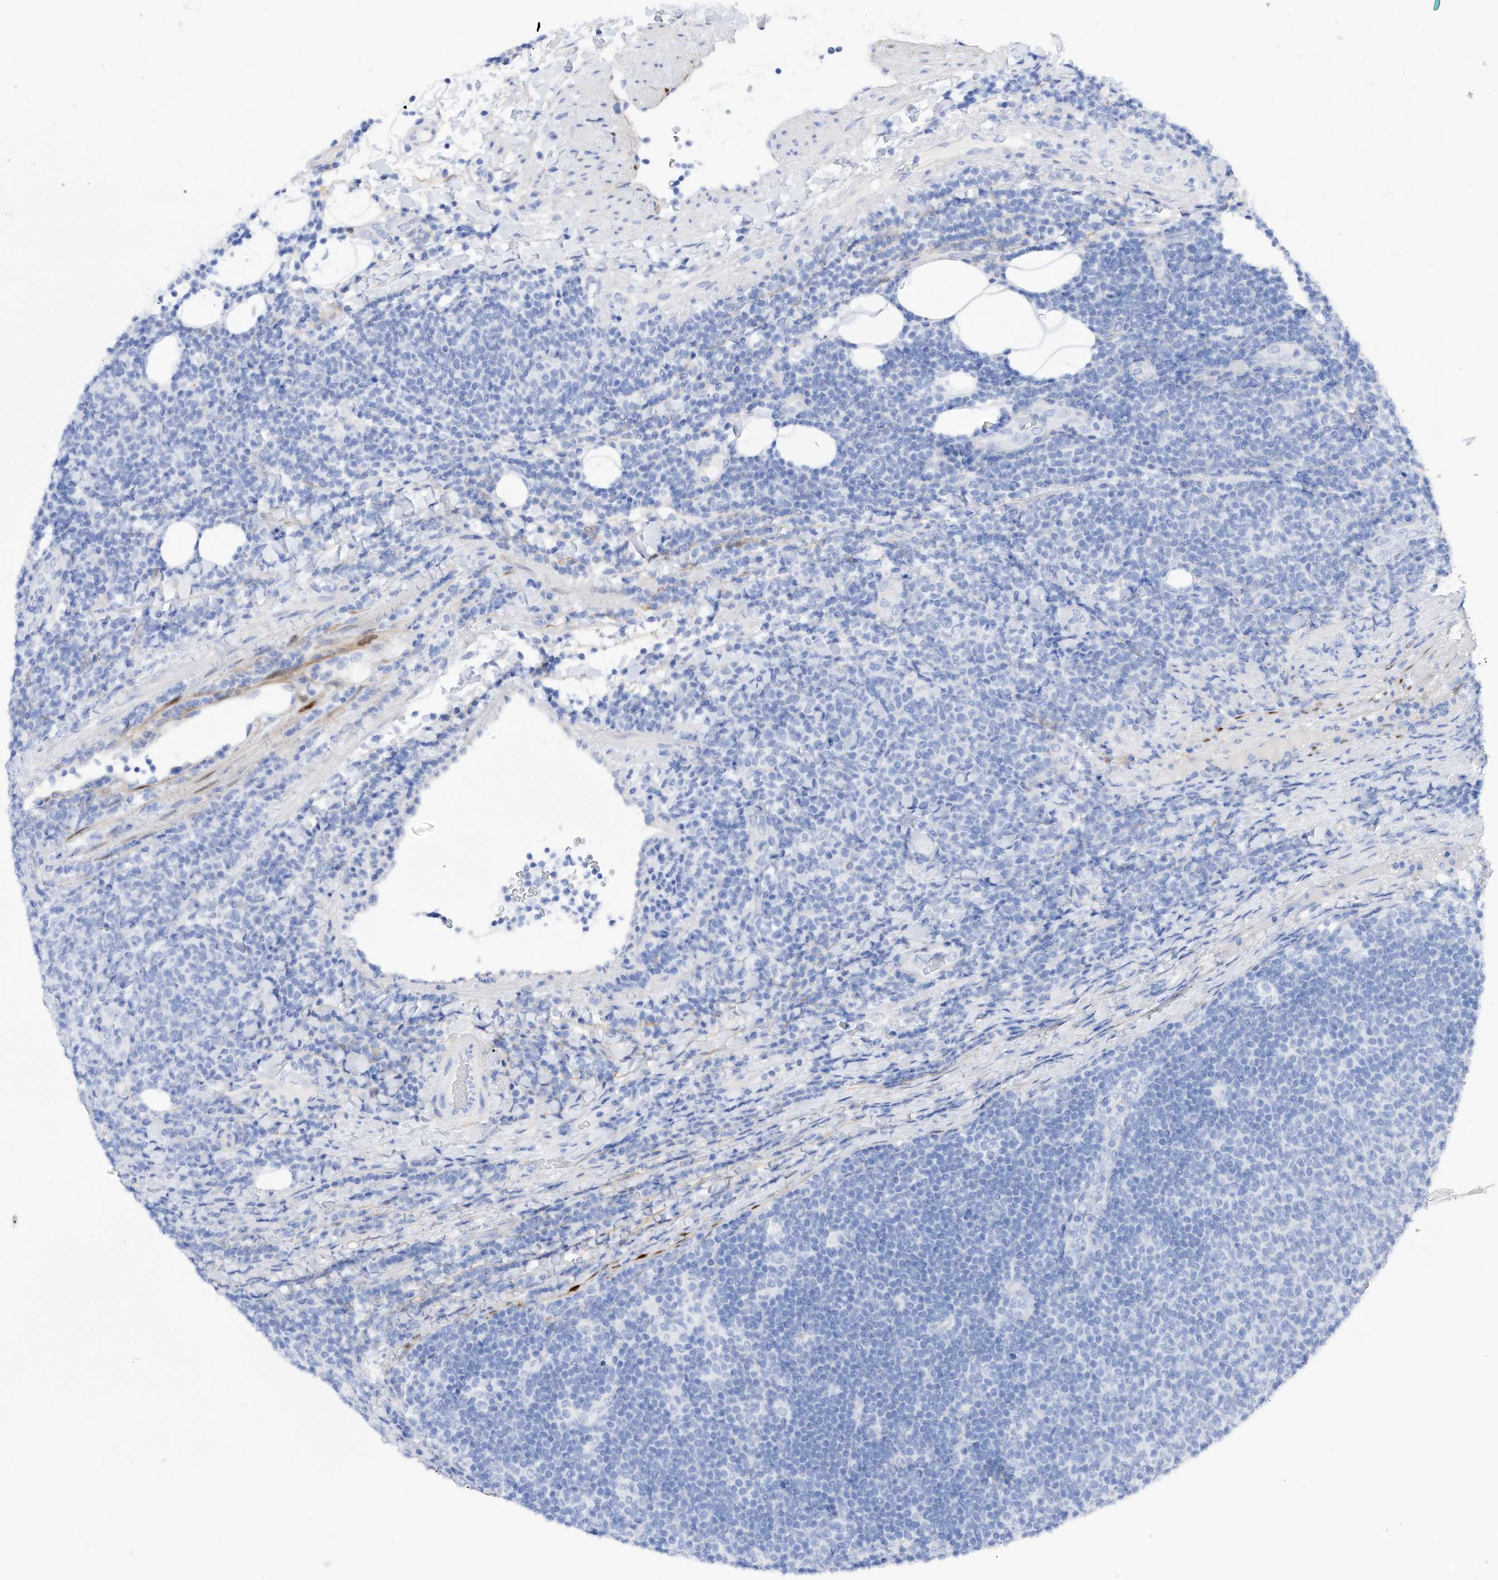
{"staining": {"intensity": "negative", "quantity": "none", "location": "none"}, "tissue": "lymphoma", "cell_type": "Tumor cells", "image_type": "cancer", "snomed": [{"axis": "morphology", "description": "Malignant lymphoma, non-Hodgkin's type, Low grade"}, {"axis": "topography", "description": "Lymph node"}], "caption": "This is an immunohistochemistry histopathology image of malignant lymphoma, non-Hodgkin's type (low-grade). There is no positivity in tumor cells.", "gene": "TRPC7", "patient": {"sex": "male", "age": 66}}